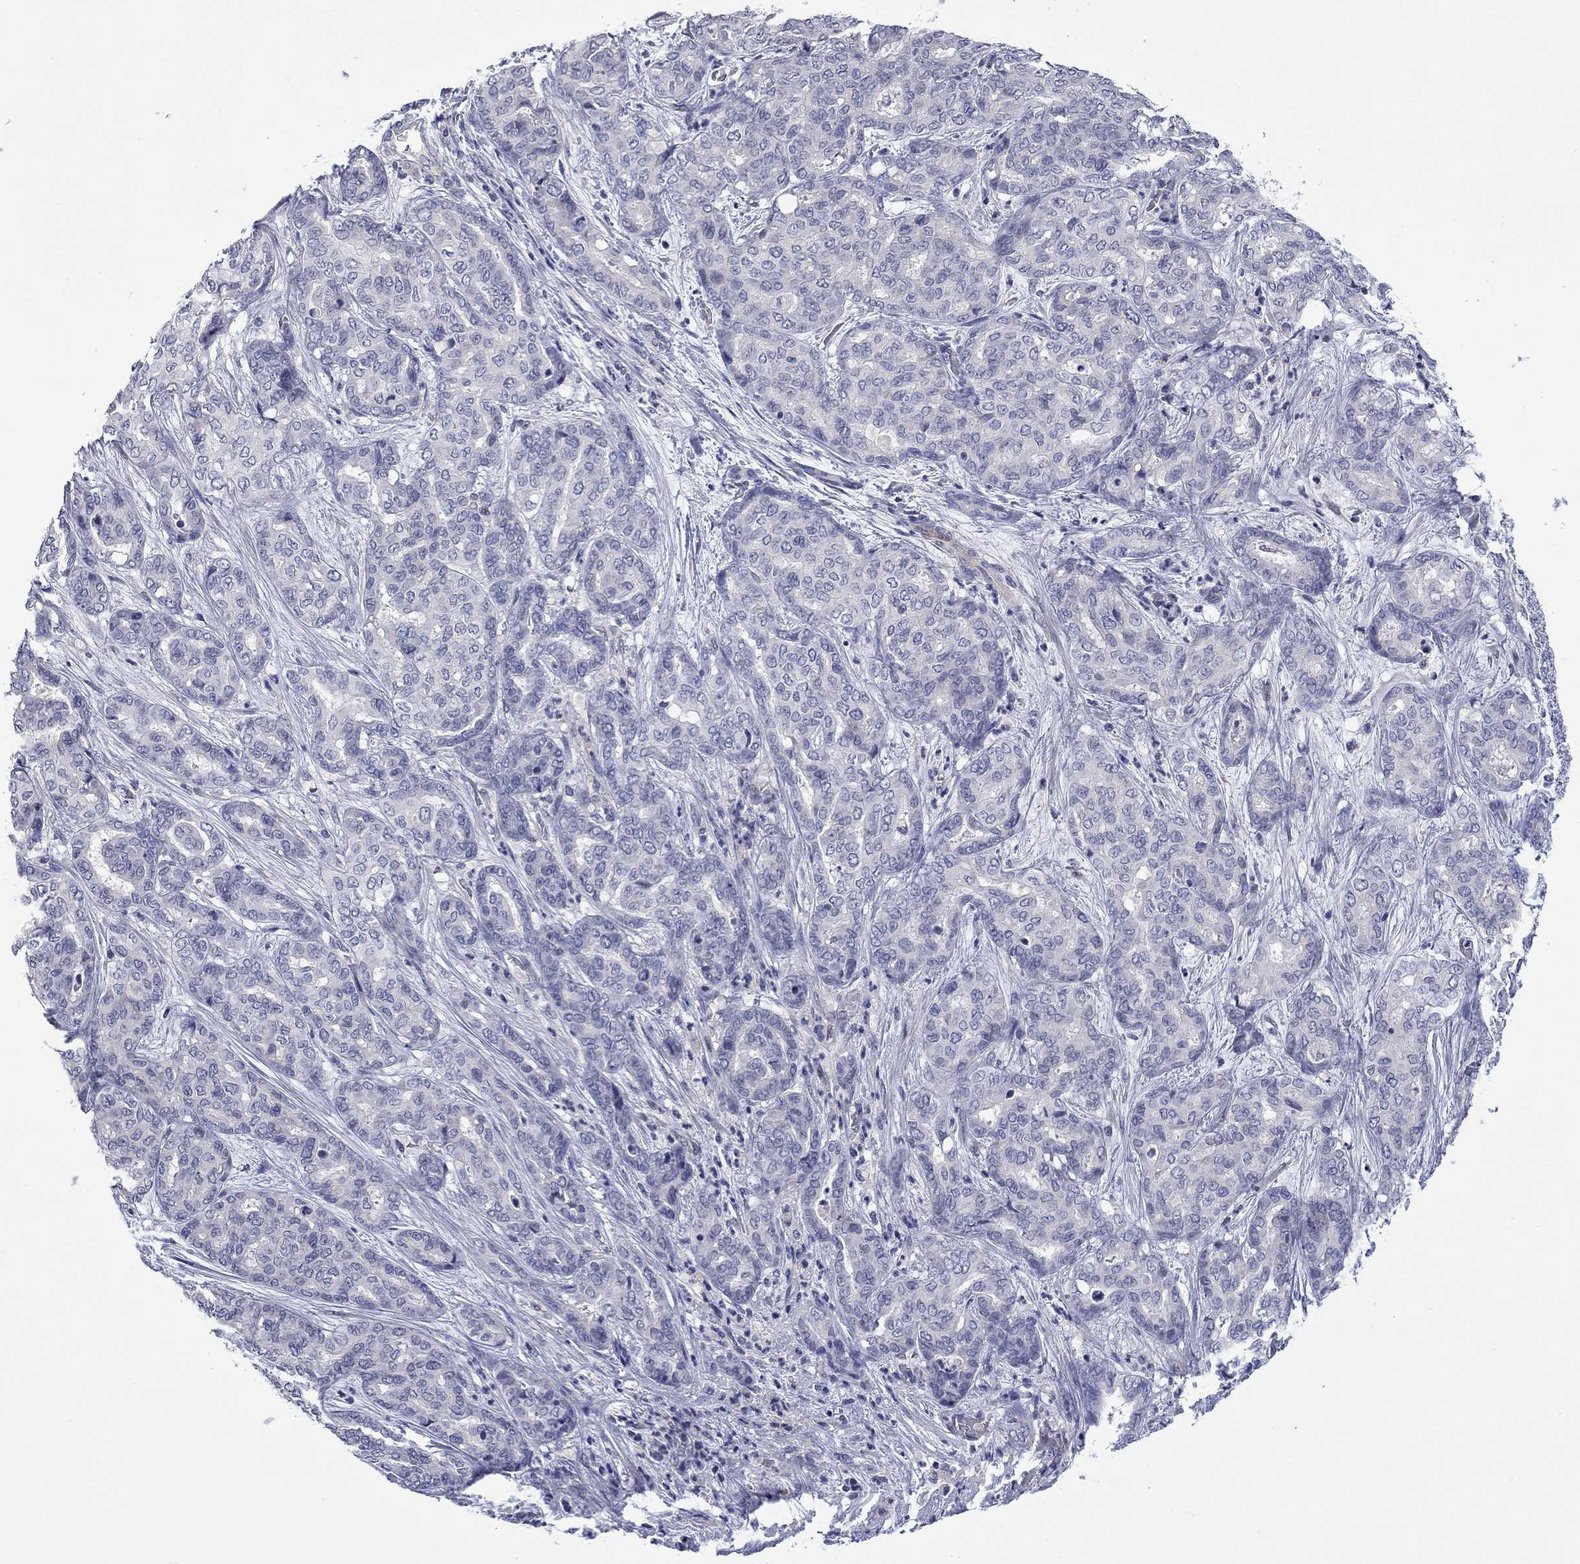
{"staining": {"intensity": "negative", "quantity": "none", "location": "none"}, "tissue": "liver cancer", "cell_type": "Tumor cells", "image_type": "cancer", "snomed": [{"axis": "morphology", "description": "Cholangiocarcinoma"}, {"axis": "topography", "description": "Liver"}], "caption": "Micrograph shows no significant protein positivity in tumor cells of liver cancer. (DAB IHC with hematoxylin counter stain).", "gene": "CTNNBIP1", "patient": {"sex": "female", "age": 64}}